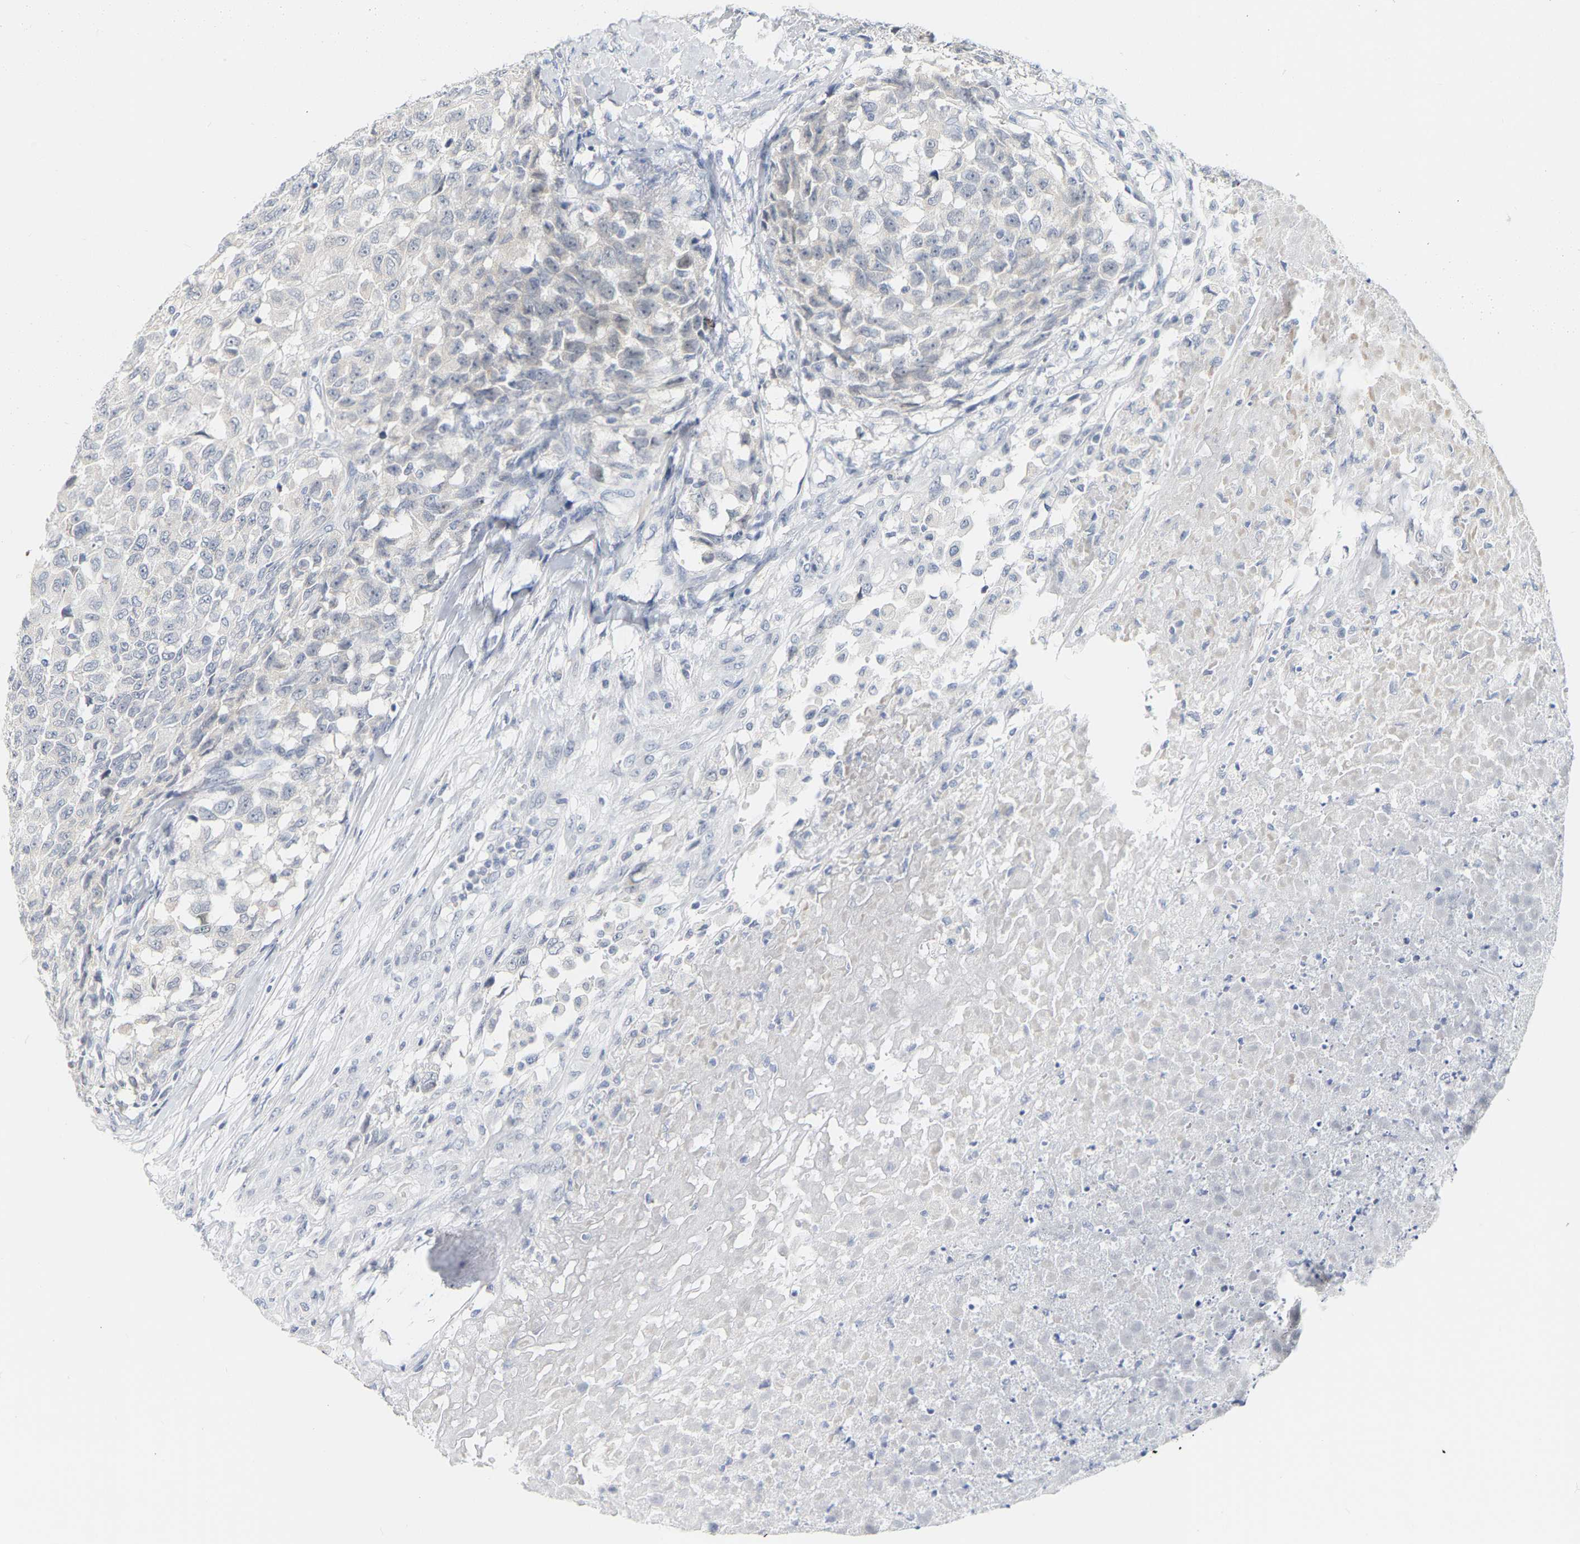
{"staining": {"intensity": "negative", "quantity": "none", "location": "none"}, "tissue": "testis cancer", "cell_type": "Tumor cells", "image_type": "cancer", "snomed": [{"axis": "morphology", "description": "Seminoma, NOS"}, {"axis": "topography", "description": "Testis"}], "caption": "DAB (3,3'-diaminobenzidine) immunohistochemical staining of seminoma (testis) displays no significant expression in tumor cells.", "gene": "KRT76", "patient": {"sex": "male", "age": 59}}